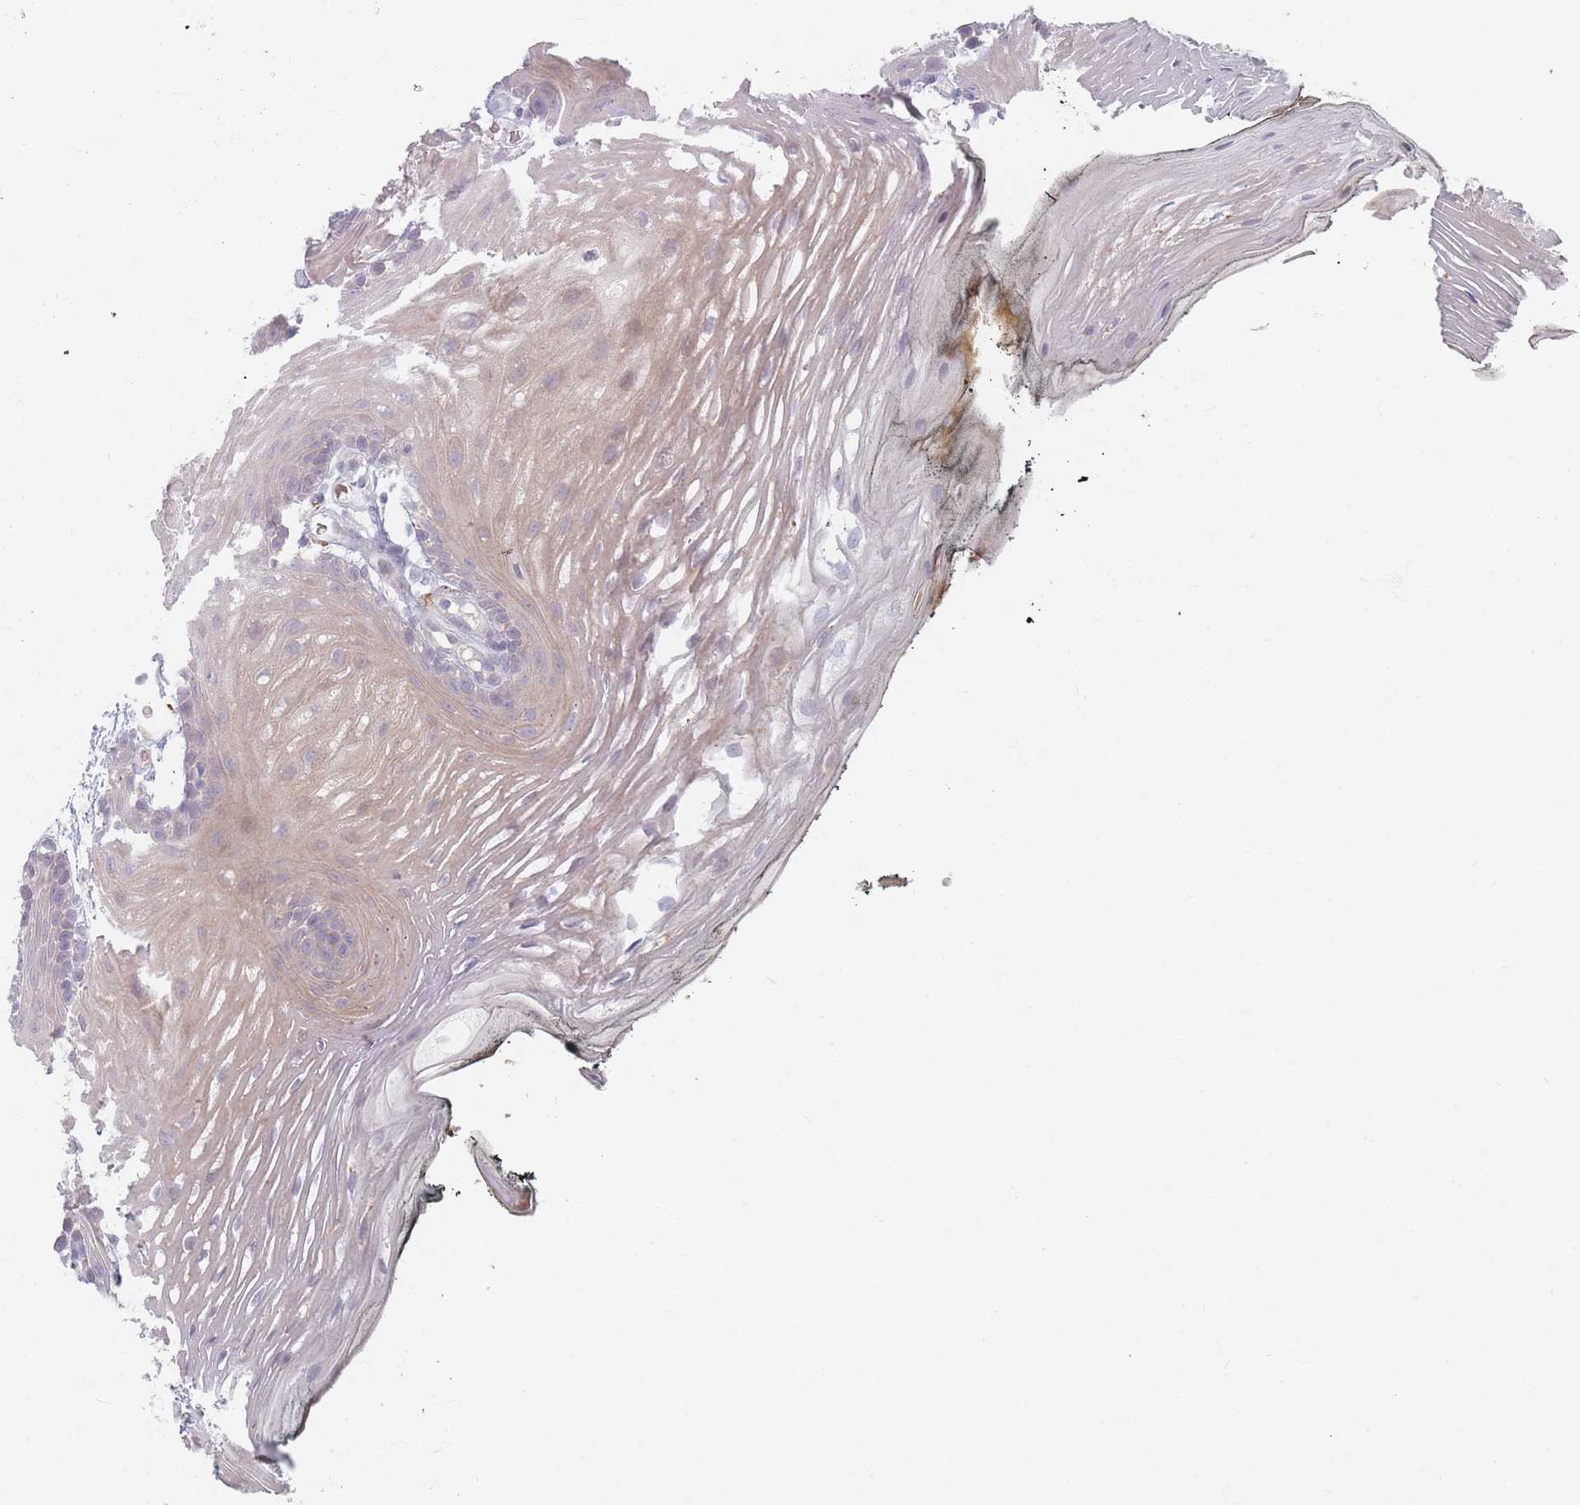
{"staining": {"intensity": "weak", "quantity": "25%-75%", "location": "cytoplasmic/membranous"}, "tissue": "oral mucosa", "cell_type": "Squamous epithelial cells", "image_type": "normal", "snomed": [{"axis": "morphology", "description": "Normal tissue, NOS"}, {"axis": "topography", "description": "Oral tissue"}, {"axis": "topography", "description": "Tounge, NOS"}], "caption": "The immunohistochemical stain shows weak cytoplasmic/membranous expression in squamous epithelial cells of normal oral mucosa. The staining is performed using DAB (3,3'-diaminobenzidine) brown chromogen to label protein expression. The nuclei are counter-stained blue using hematoxylin.", "gene": "TMOD1", "patient": {"sex": "female", "age": 81}}